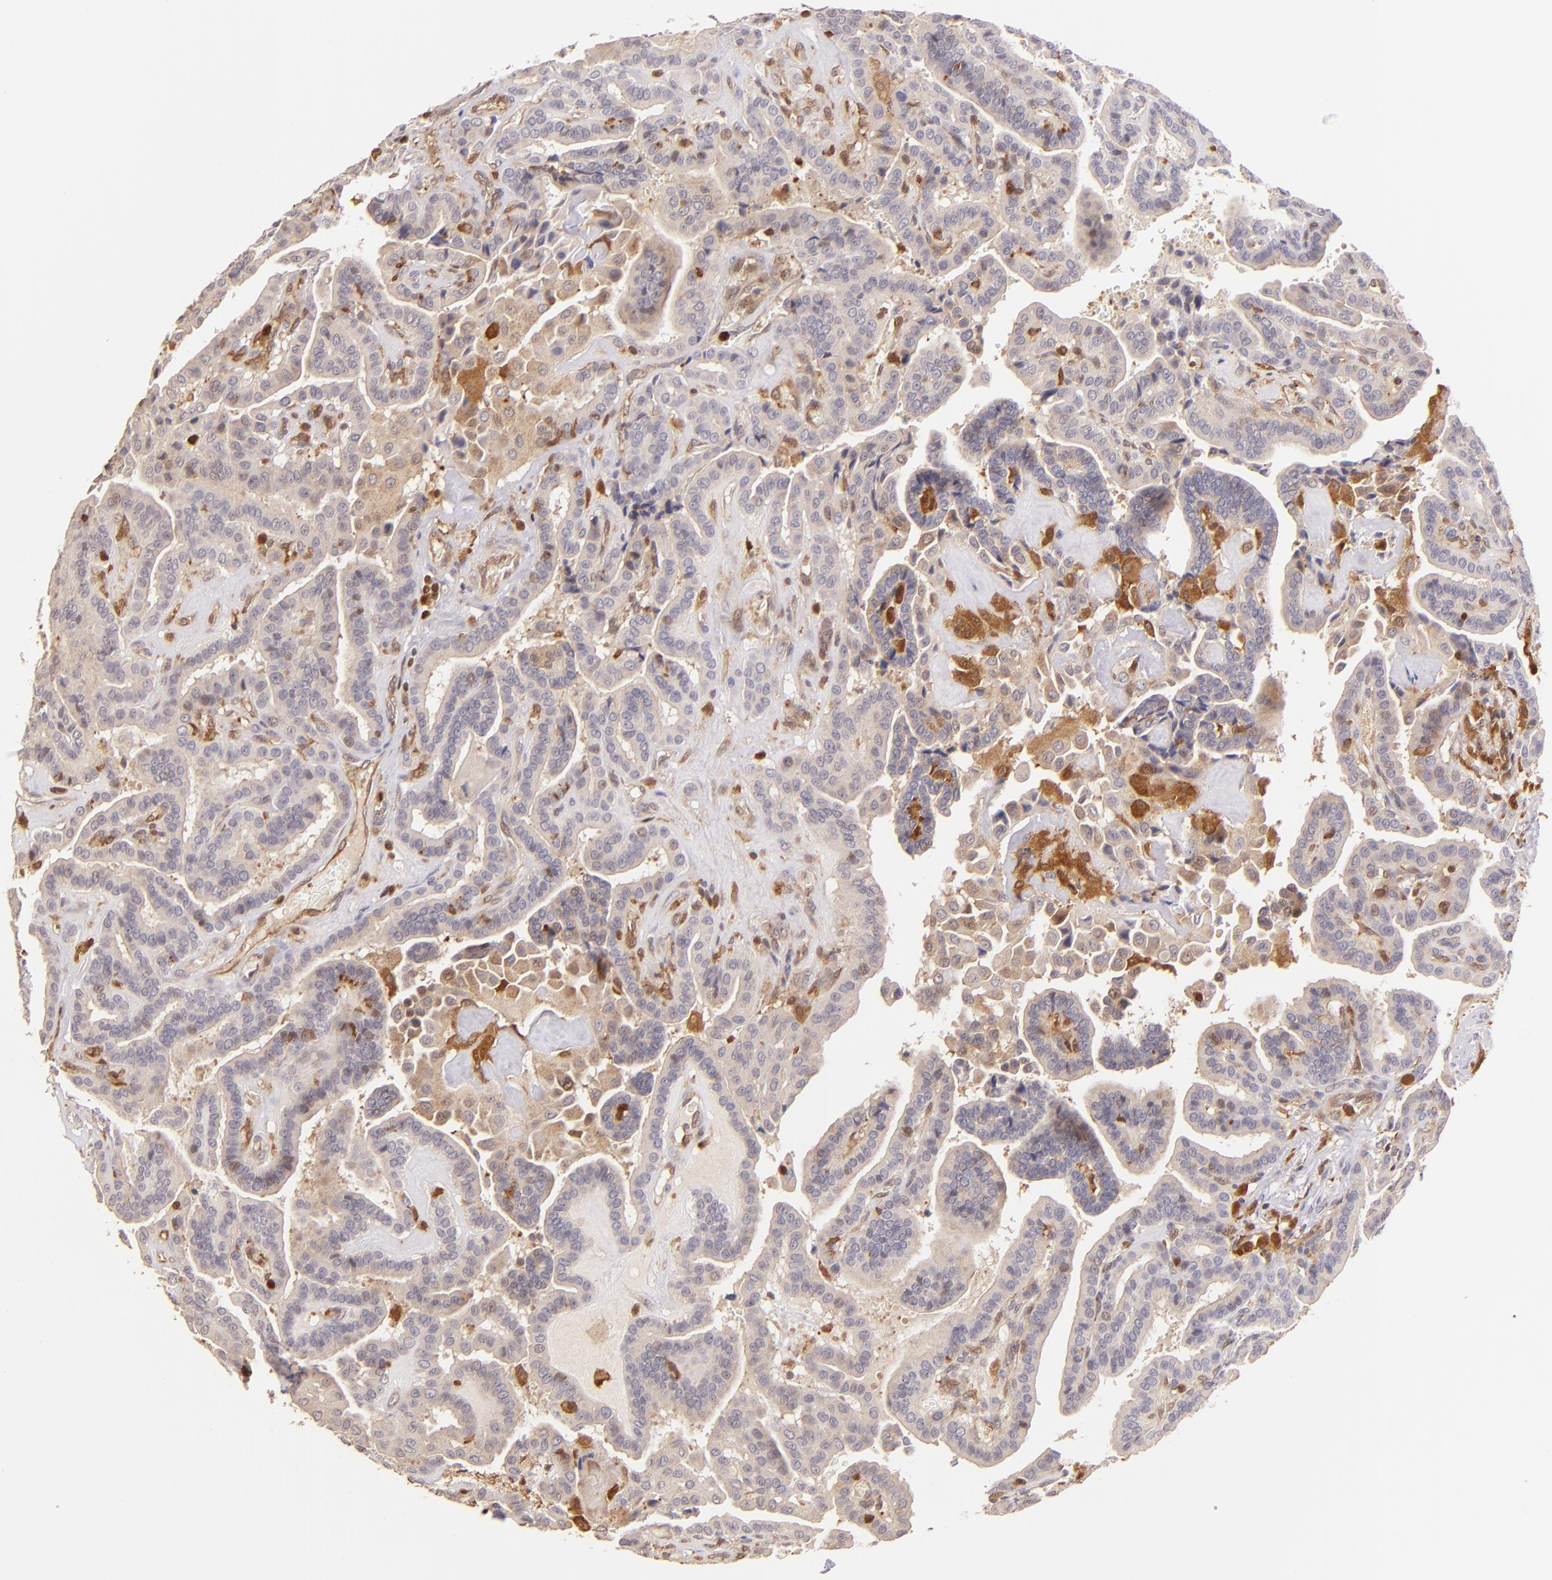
{"staining": {"intensity": "moderate", "quantity": "25%-75%", "location": "cytoplasmic/membranous"}, "tissue": "thyroid cancer", "cell_type": "Tumor cells", "image_type": "cancer", "snomed": [{"axis": "morphology", "description": "Papillary adenocarcinoma, NOS"}, {"axis": "topography", "description": "Thyroid gland"}], "caption": "A brown stain labels moderate cytoplasmic/membranous positivity of a protein in human thyroid cancer (papillary adenocarcinoma) tumor cells.", "gene": "BTK", "patient": {"sex": "male", "age": 87}}